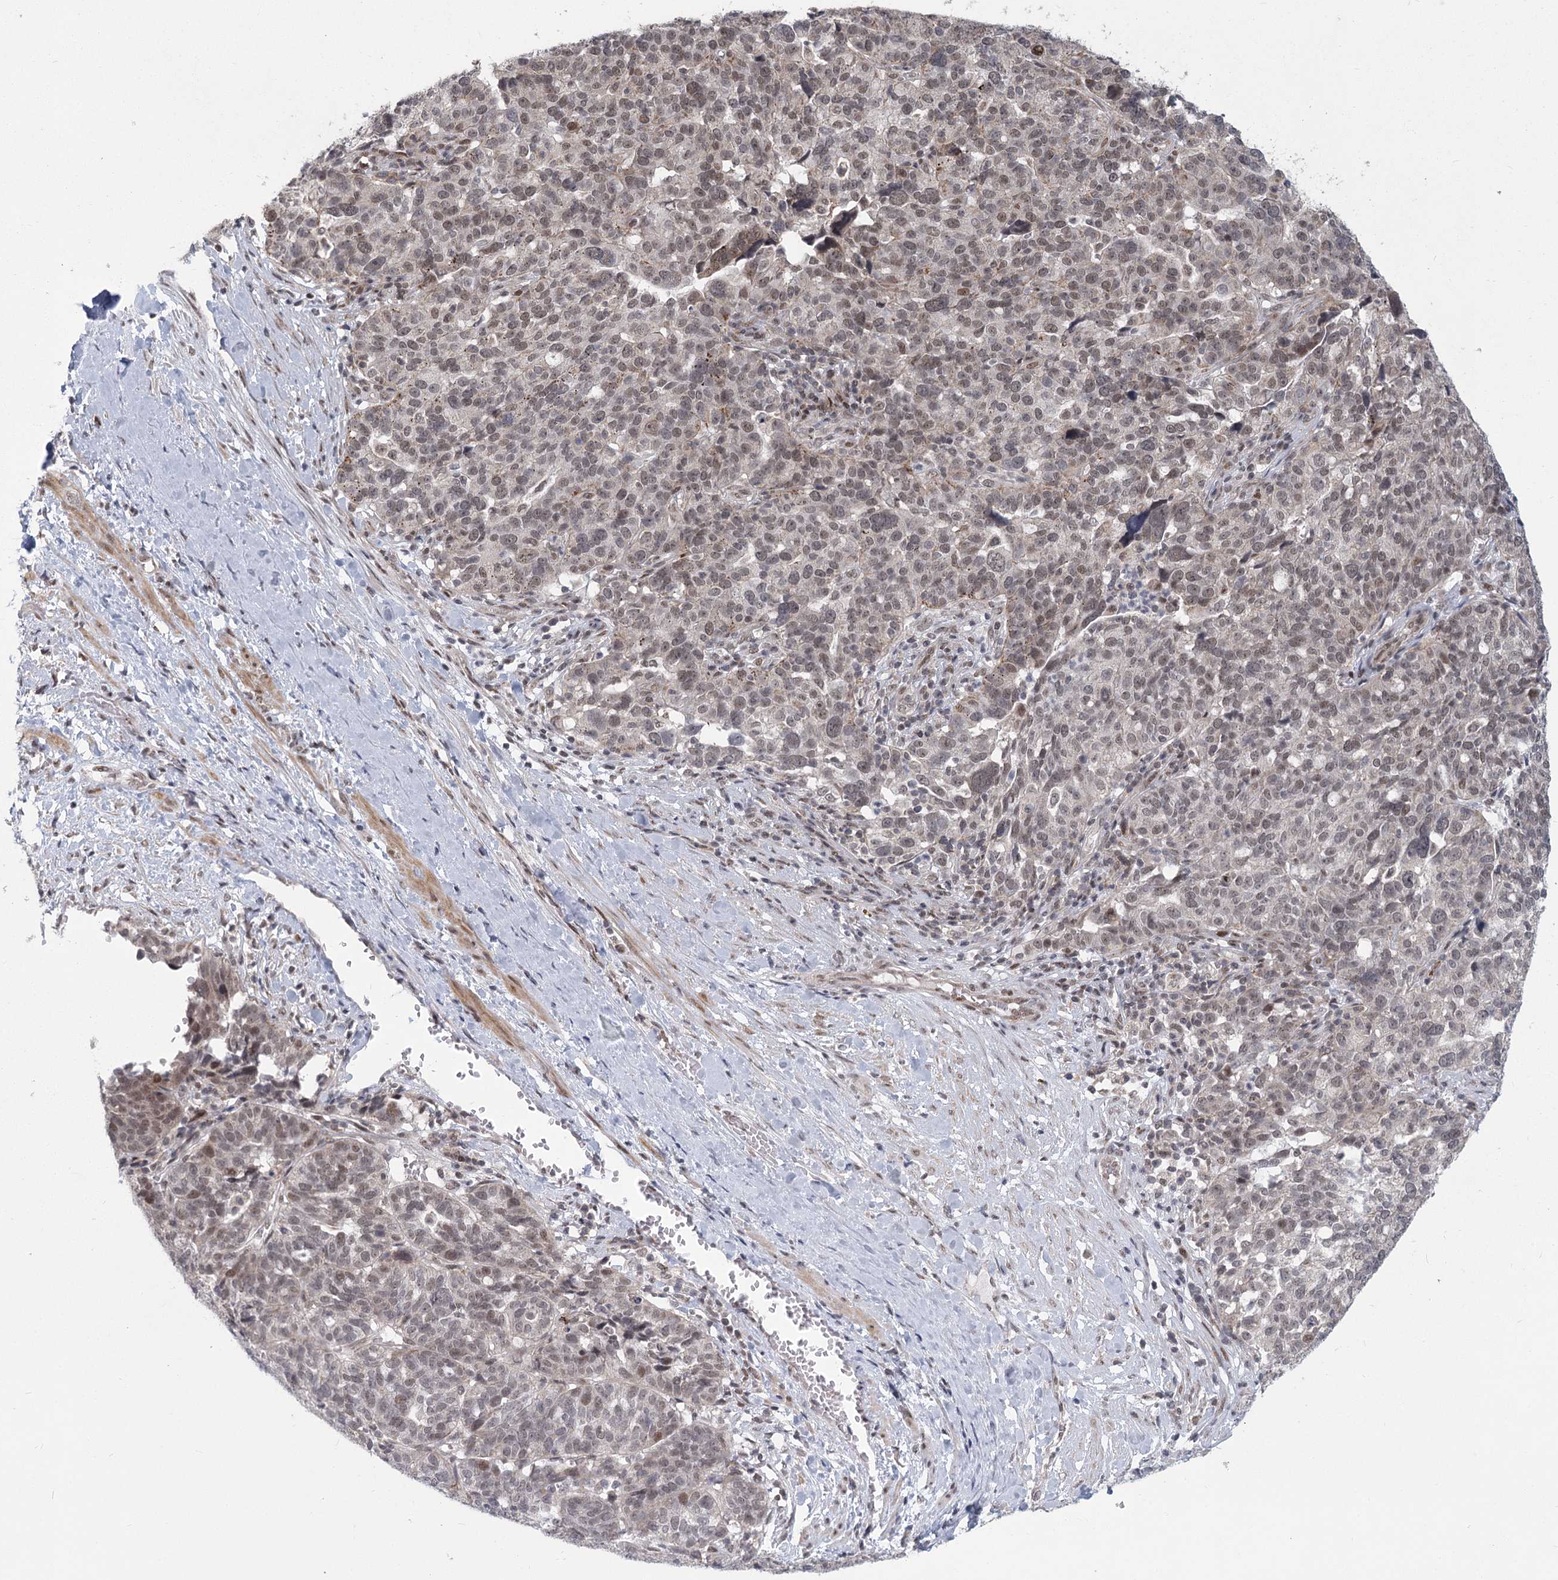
{"staining": {"intensity": "weak", "quantity": ">75%", "location": "nuclear"}, "tissue": "ovarian cancer", "cell_type": "Tumor cells", "image_type": "cancer", "snomed": [{"axis": "morphology", "description": "Cystadenocarcinoma, serous, NOS"}, {"axis": "topography", "description": "Ovary"}], "caption": "This is an image of IHC staining of ovarian cancer, which shows weak positivity in the nuclear of tumor cells.", "gene": "CIB4", "patient": {"sex": "female", "age": 59}}